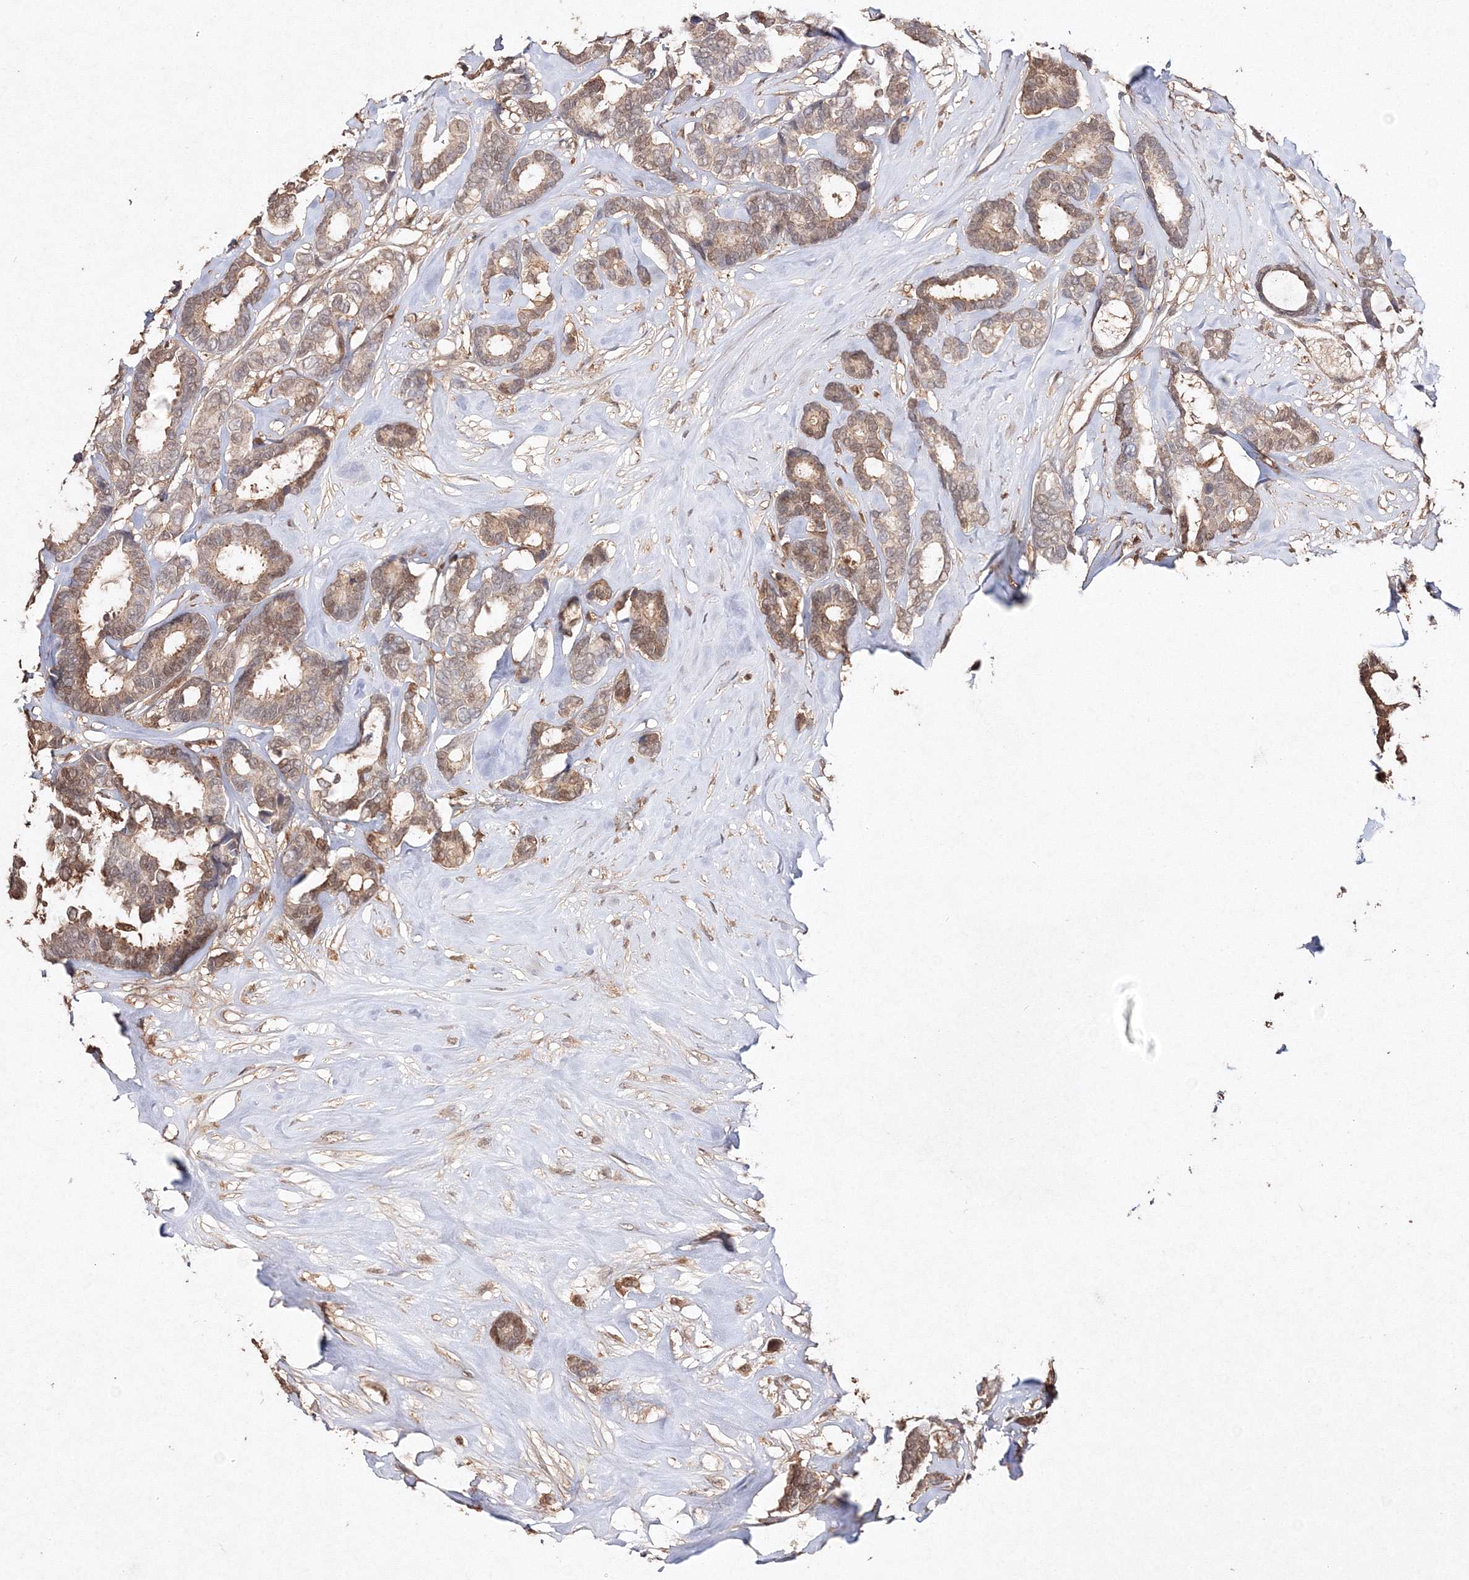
{"staining": {"intensity": "weak", "quantity": ">75%", "location": "cytoplasmic/membranous,nuclear"}, "tissue": "breast cancer", "cell_type": "Tumor cells", "image_type": "cancer", "snomed": [{"axis": "morphology", "description": "Duct carcinoma"}, {"axis": "topography", "description": "Breast"}], "caption": "A brown stain labels weak cytoplasmic/membranous and nuclear staining of a protein in breast invasive ductal carcinoma tumor cells.", "gene": "S100A11", "patient": {"sex": "female", "age": 87}}